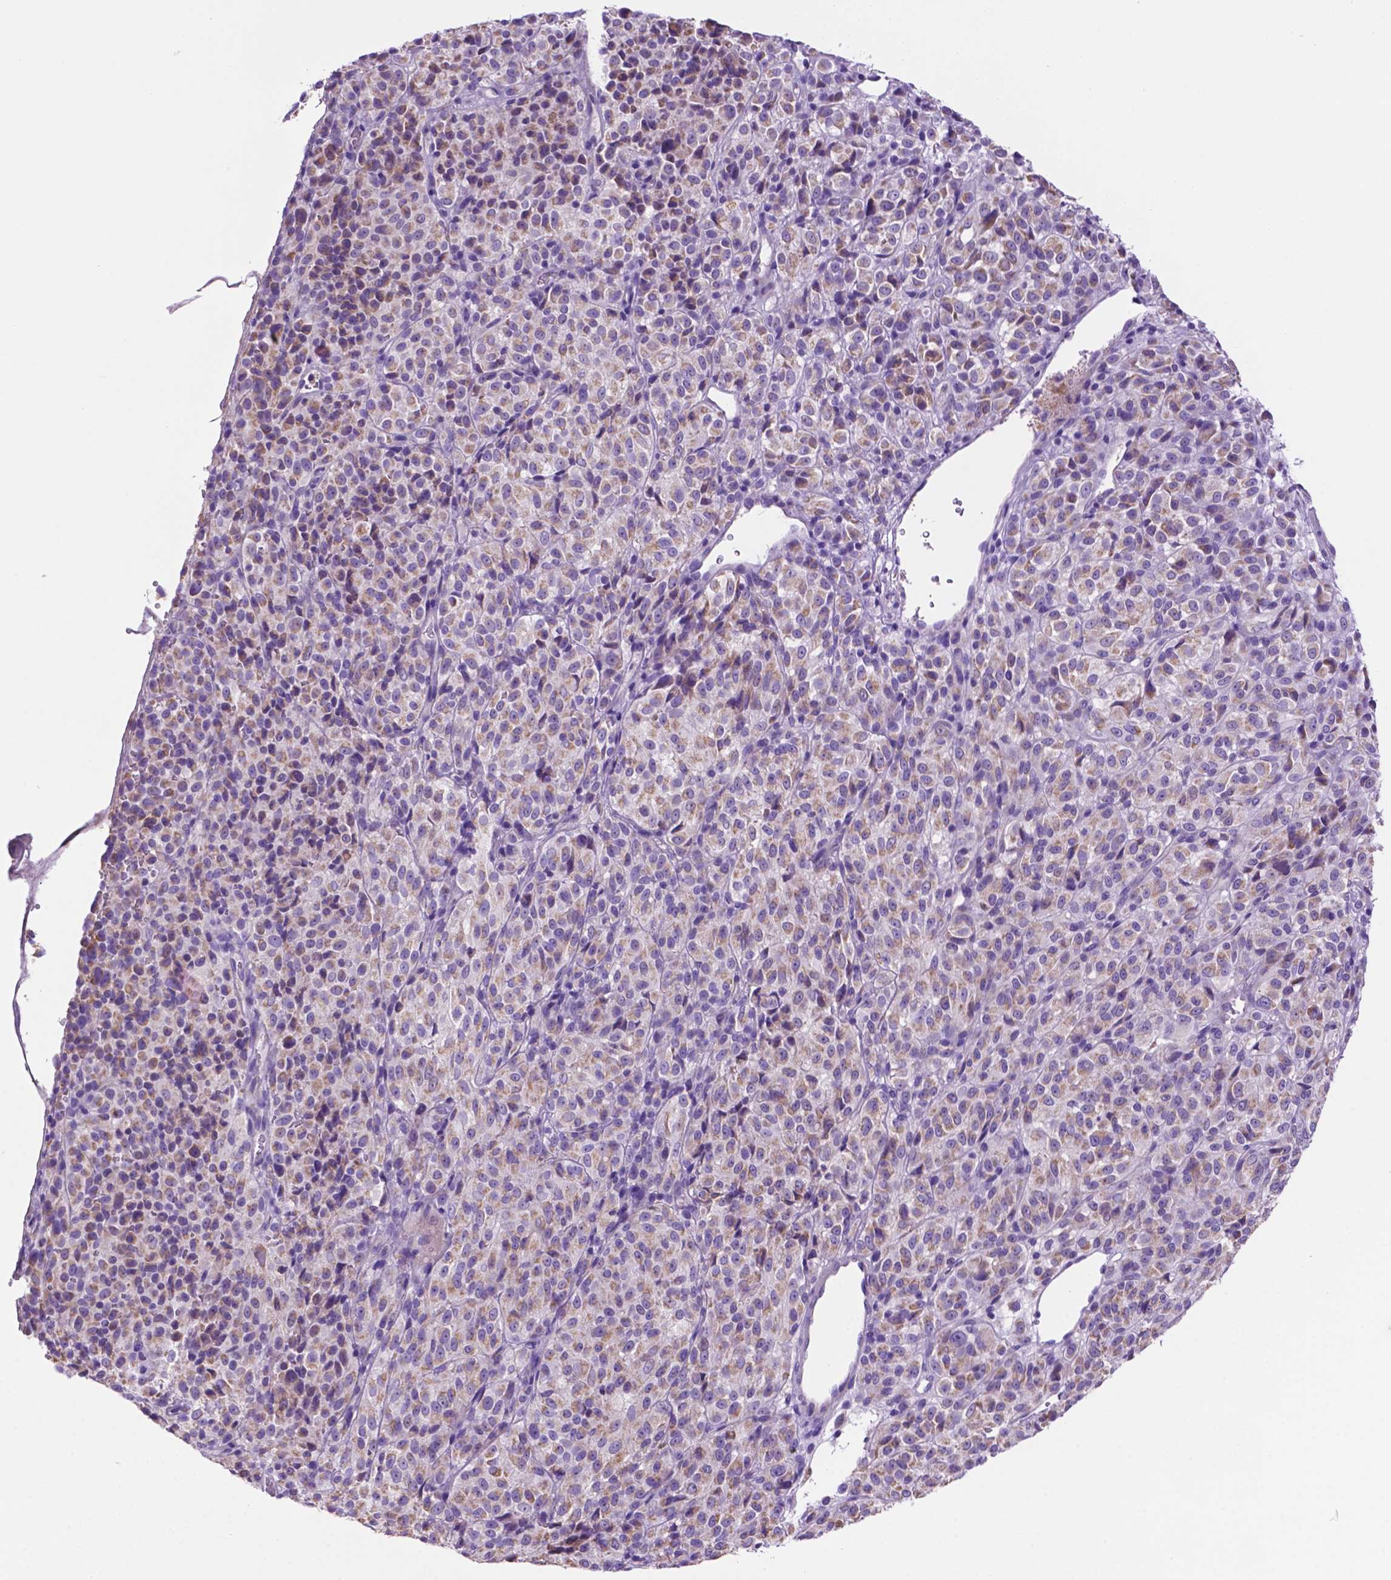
{"staining": {"intensity": "weak", "quantity": ">75%", "location": "cytoplasmic/membranous"}, "tissue": "melanoma", "cell_type": "Tumor cells", "image_type": "cancer", "snomed": [{"axis": "morphology", "description": "Malignant melanoma, Metastatic site"}, {"axis": "topography", "description": "Brain"}], "caption": "High-magnification brightfield microscopy of malignant melanoma (metastatic site) stained with DAB (3,3'-diaminobenzidine) (brown) and counterstained with hematoxylin (blue). tumor cells exhibit weak cytoplasmic/membranous staining is identified in approximately>75% of cells. (IHC, brightfield microscopy, high magnification).", "gene": "PHYHIP", "patient": {"sex": "female", "age": 56}}